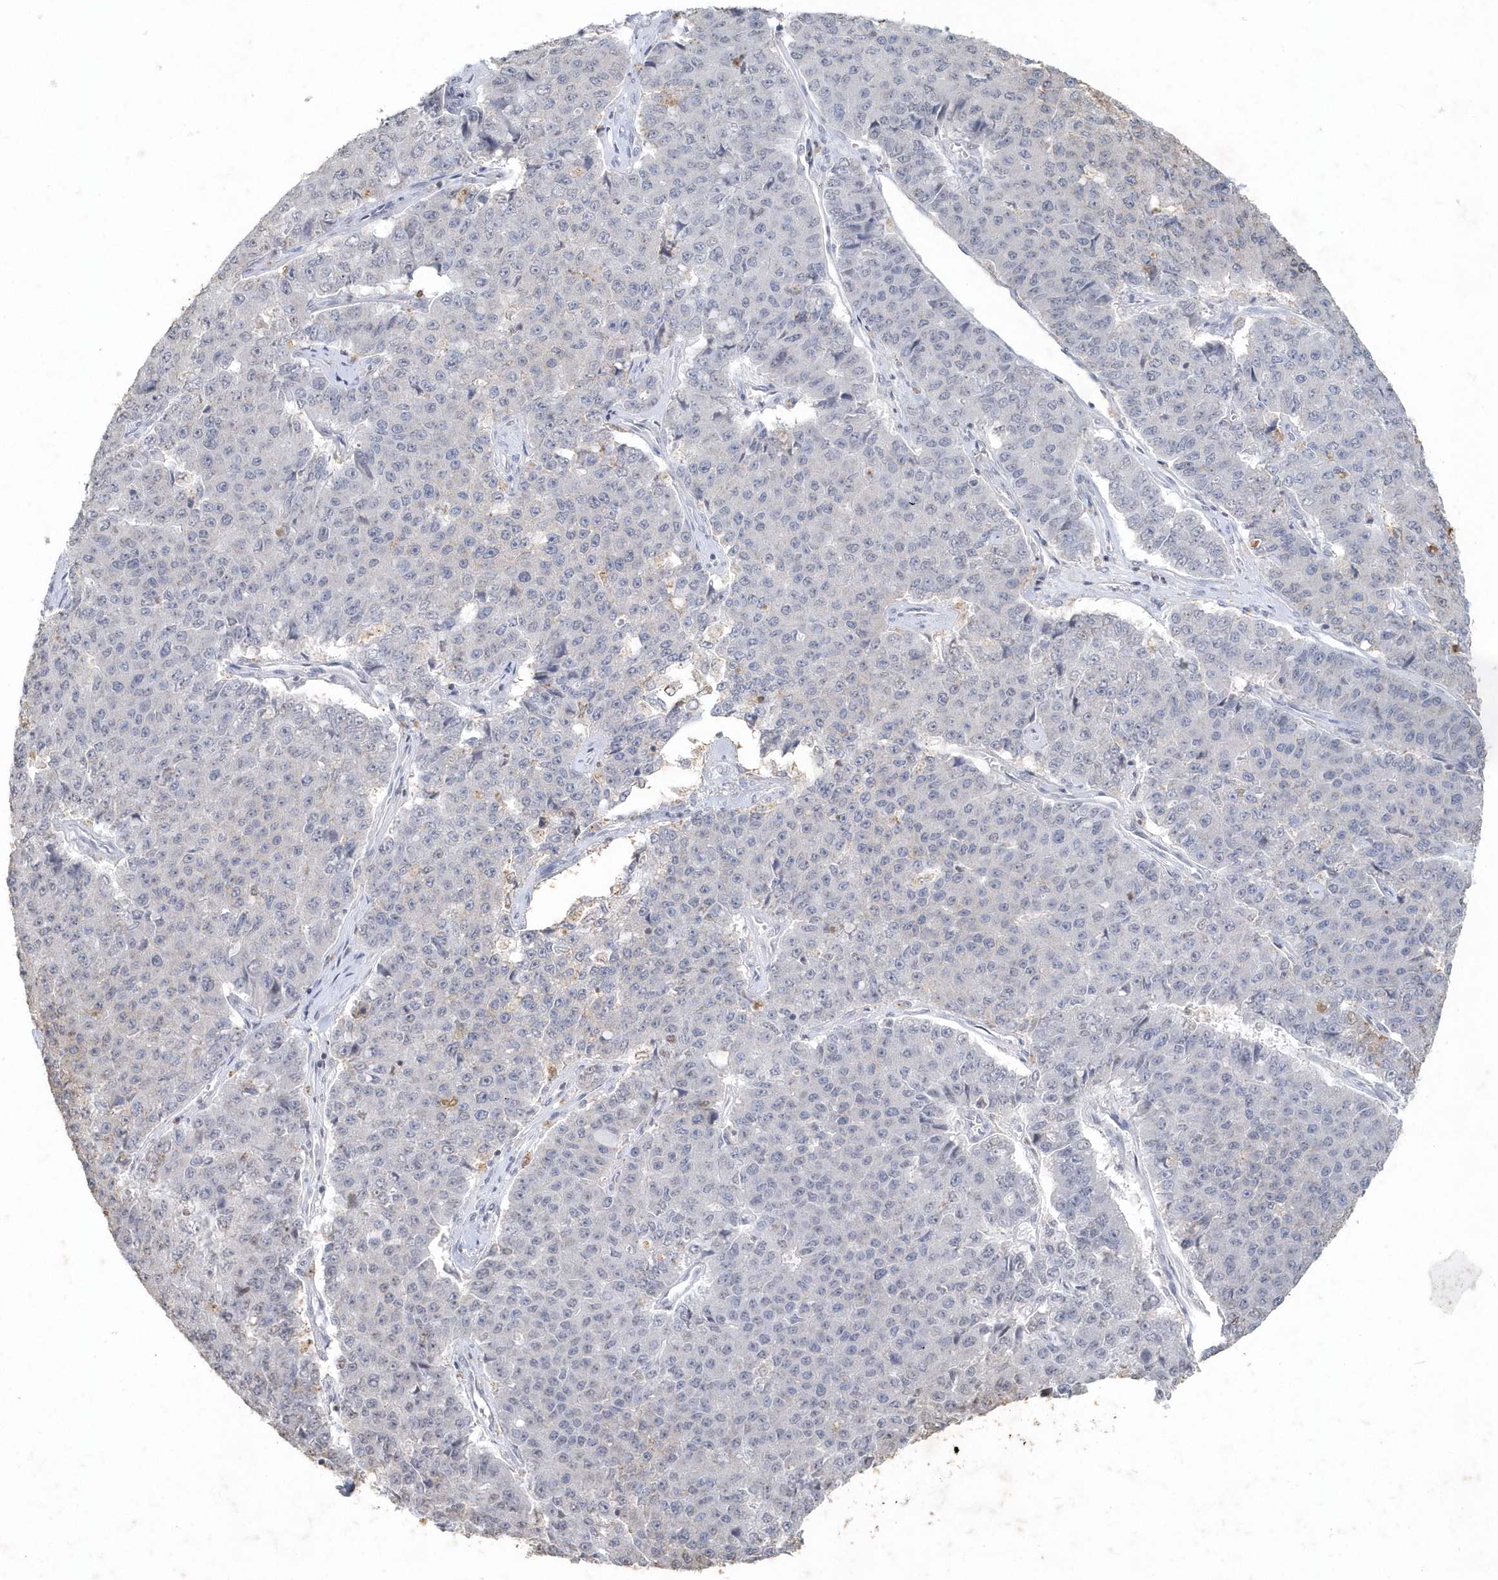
{"staining": {"intensity": "negative", "quantity": "none", "location": "none"}, "tissue": "pancreatic cancer", "cell_type": "Tumor cells", "image_type": "cancer", "snomed": [{"axis": "morphology", "description": "Adenocarcinoma, NOS"}, {"axis": "topography", "description": "Pancreas"}], "caption": "High power microscopy histopathology image of an IHC micrograph of adenocarcinoma (pancreatic), revealing no significant staining in tumor cells.", "gene": "PDCD1", "patient": {"sex": "male", "age": 50}}